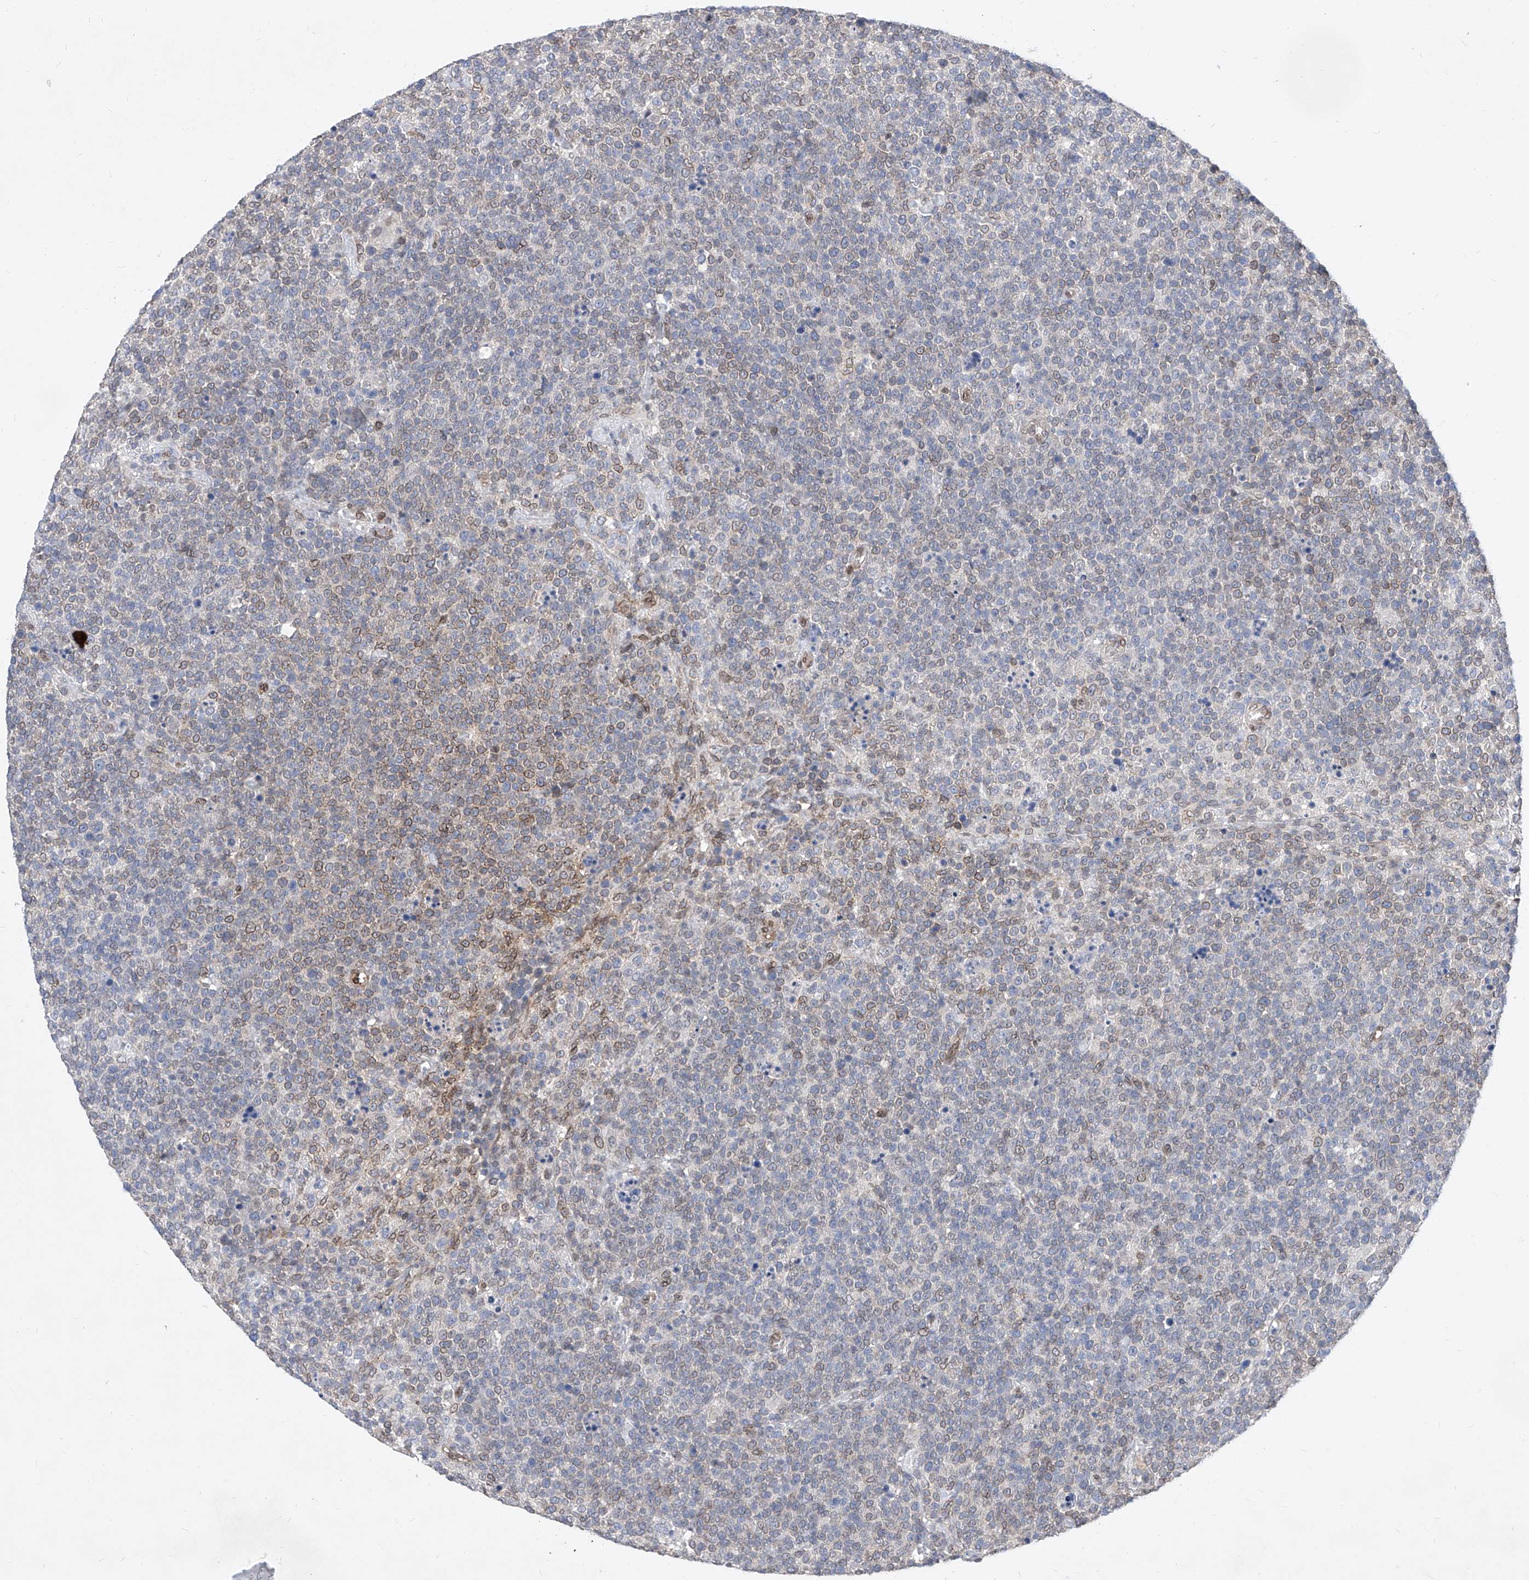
{"staining": {"intensity": "weak", "quantity": "<25%", "location": "cytoplasmic/membranous,nuclear"}, "tissue": "lymphoma", "cell_type": "Tumor cells", "image_type": "cancer", "snomed": [{"axis": "morphology", "description": "Malignant lymphoma, non-Hodgkin's type, High grade"}, {"axis": "topography", "description": "Lymph node"}], "caption": "This is an immunohistochemistry (IHC) micrograph of lymphoma. There is no expression in tumor cells.", "gene": "MX2", "patient": {"sex": "male", "age": 61}}